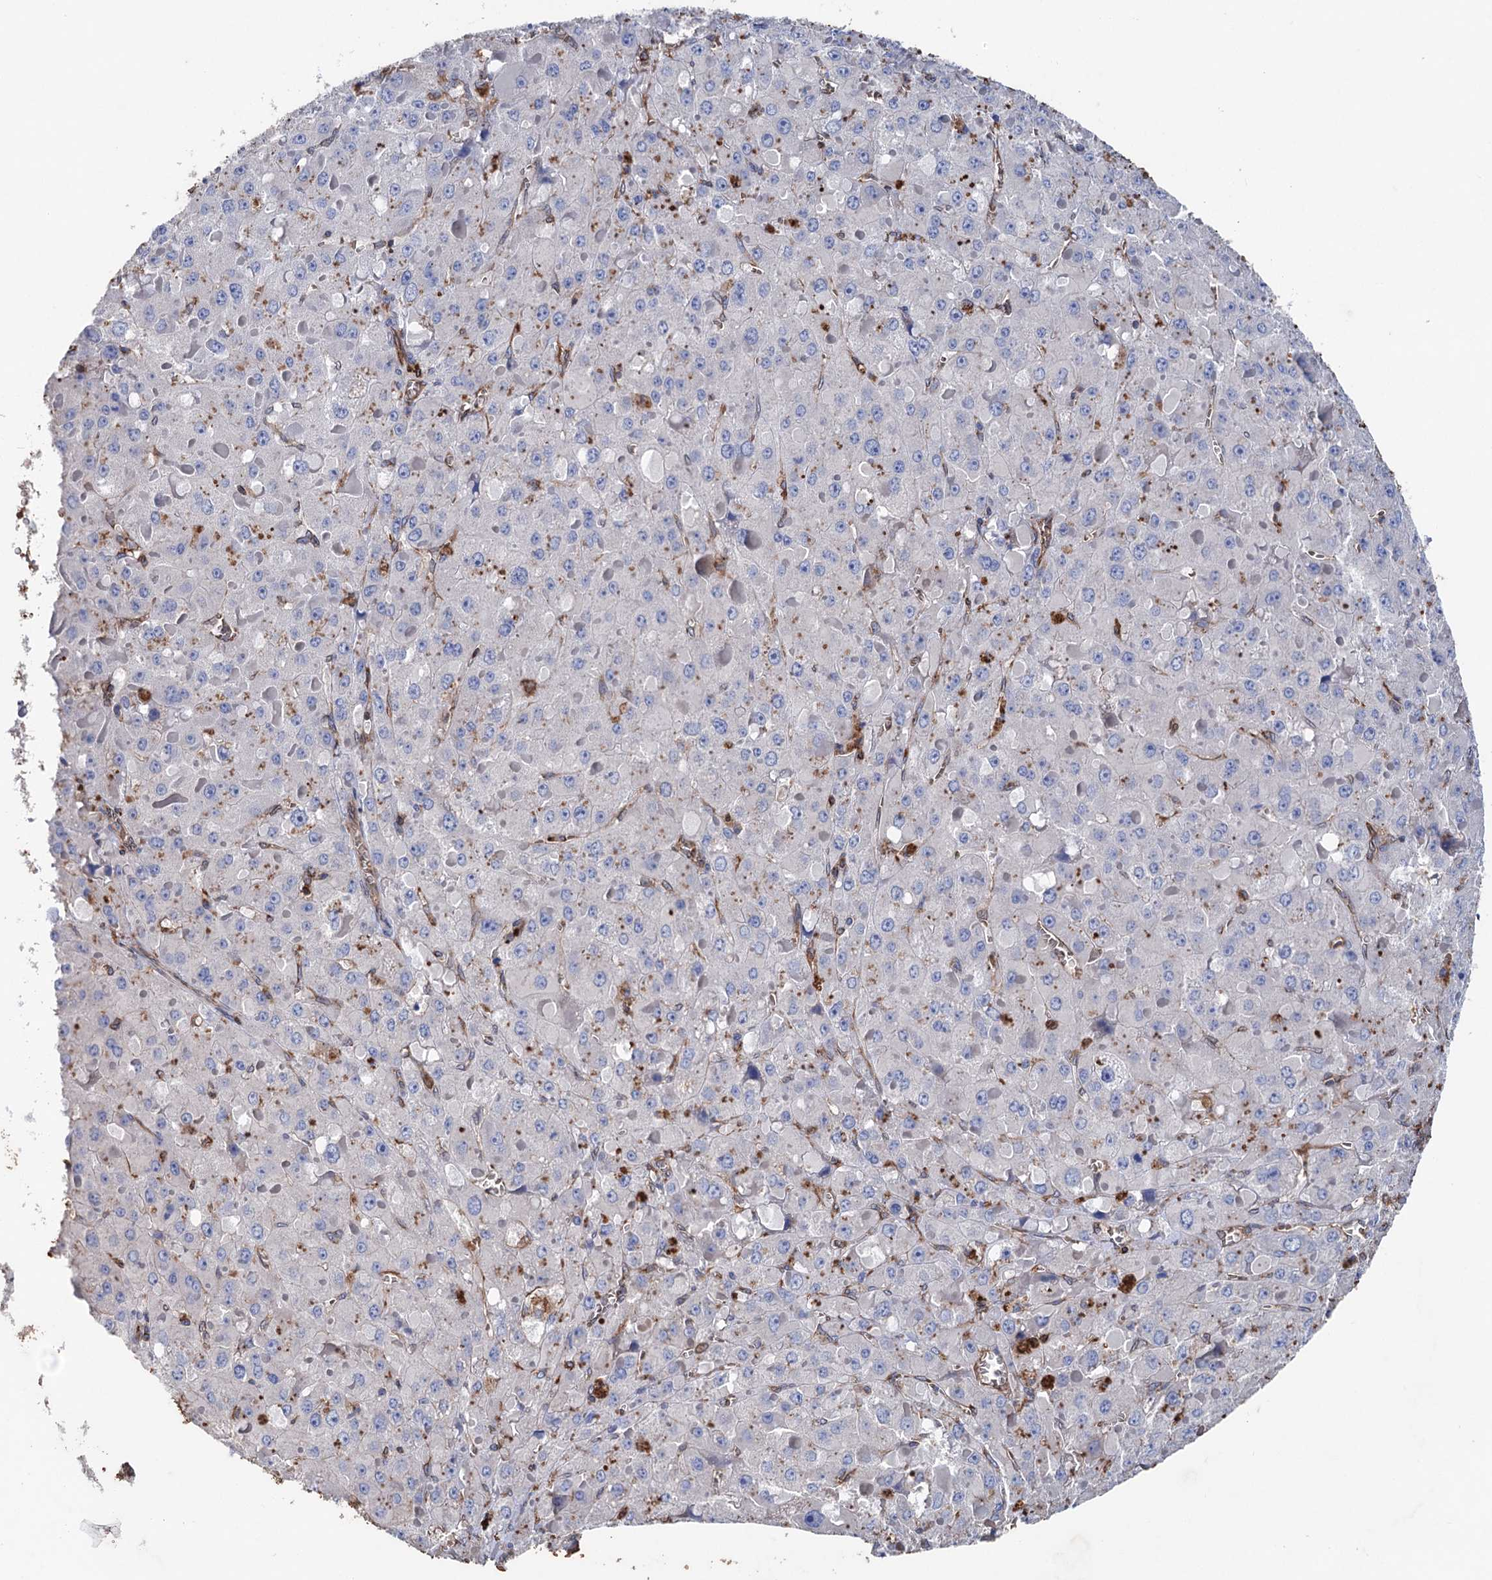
{"staining": {"intensity": "negative", "quantity": "none", "location": "none"}, "tissue": "liver cancer", "cell_type": "Tumor cells", "image_type": "cancer", "snomed": [{"axis": "morphology", "description": "Carcinoma, Hepatocellular, NOS"}, {"axis": "topography", "description": "Liver"}], "caption": "IHC of liver cancer reveals no positivity in tumor cells.", "gene": "STING1", "patient": {"sex": "female", "age": 73}}